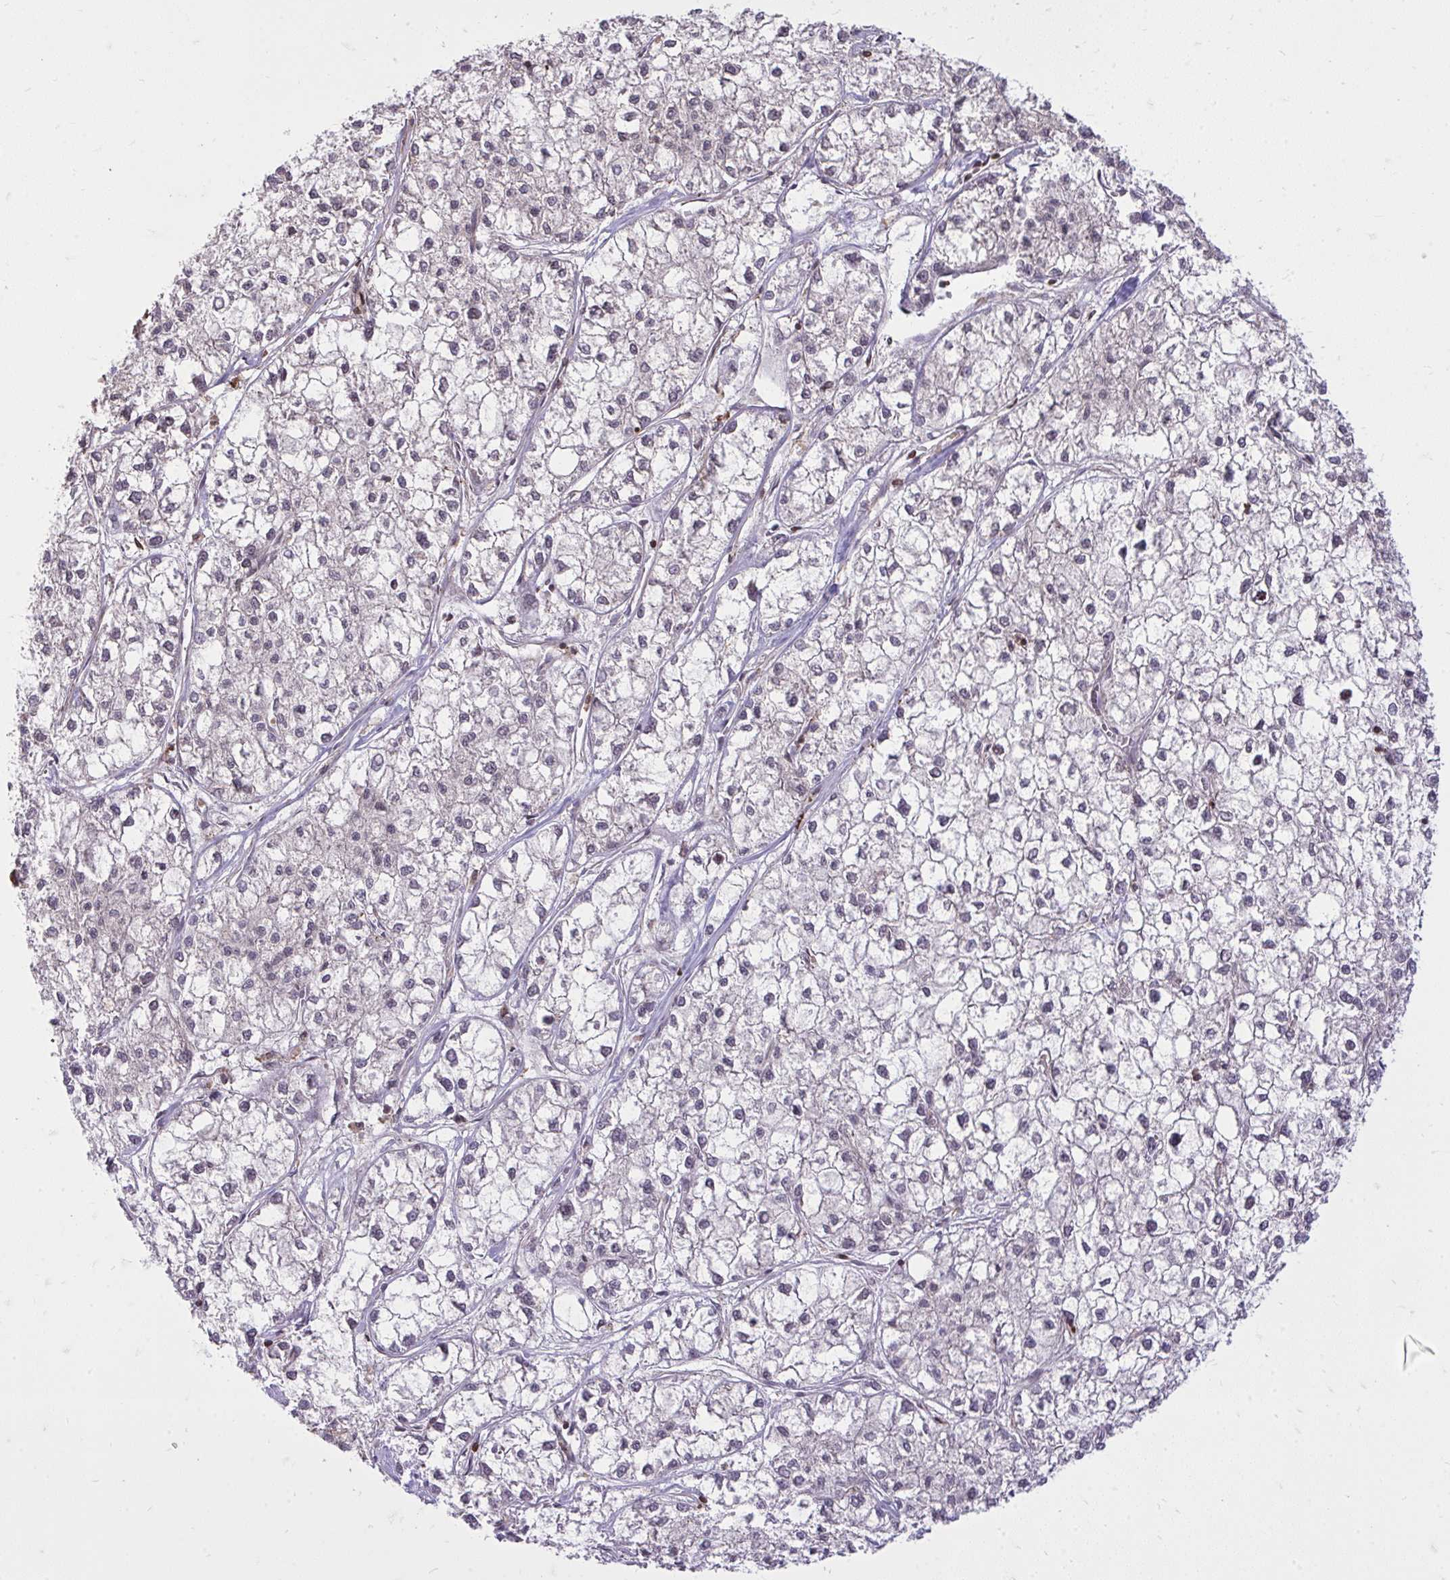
{"staining": {"intensity": "negative", "quantity": "none", "location": "none"}, "tissue": "liver cancer", "cell_type": "Tumor cells", "image_type": "cancer", "snomed": [{"axis": "morphology", "description": "Carcinoma, Hepatocellular, NOS"}, {"axis": "topography", "description": "Liver"}], "caption": "Image shows no protein positivity in tumor cells of liver cancer tissue.", "gene": "SLC7A5", "patient": {"sex": "female", "age": 43}}